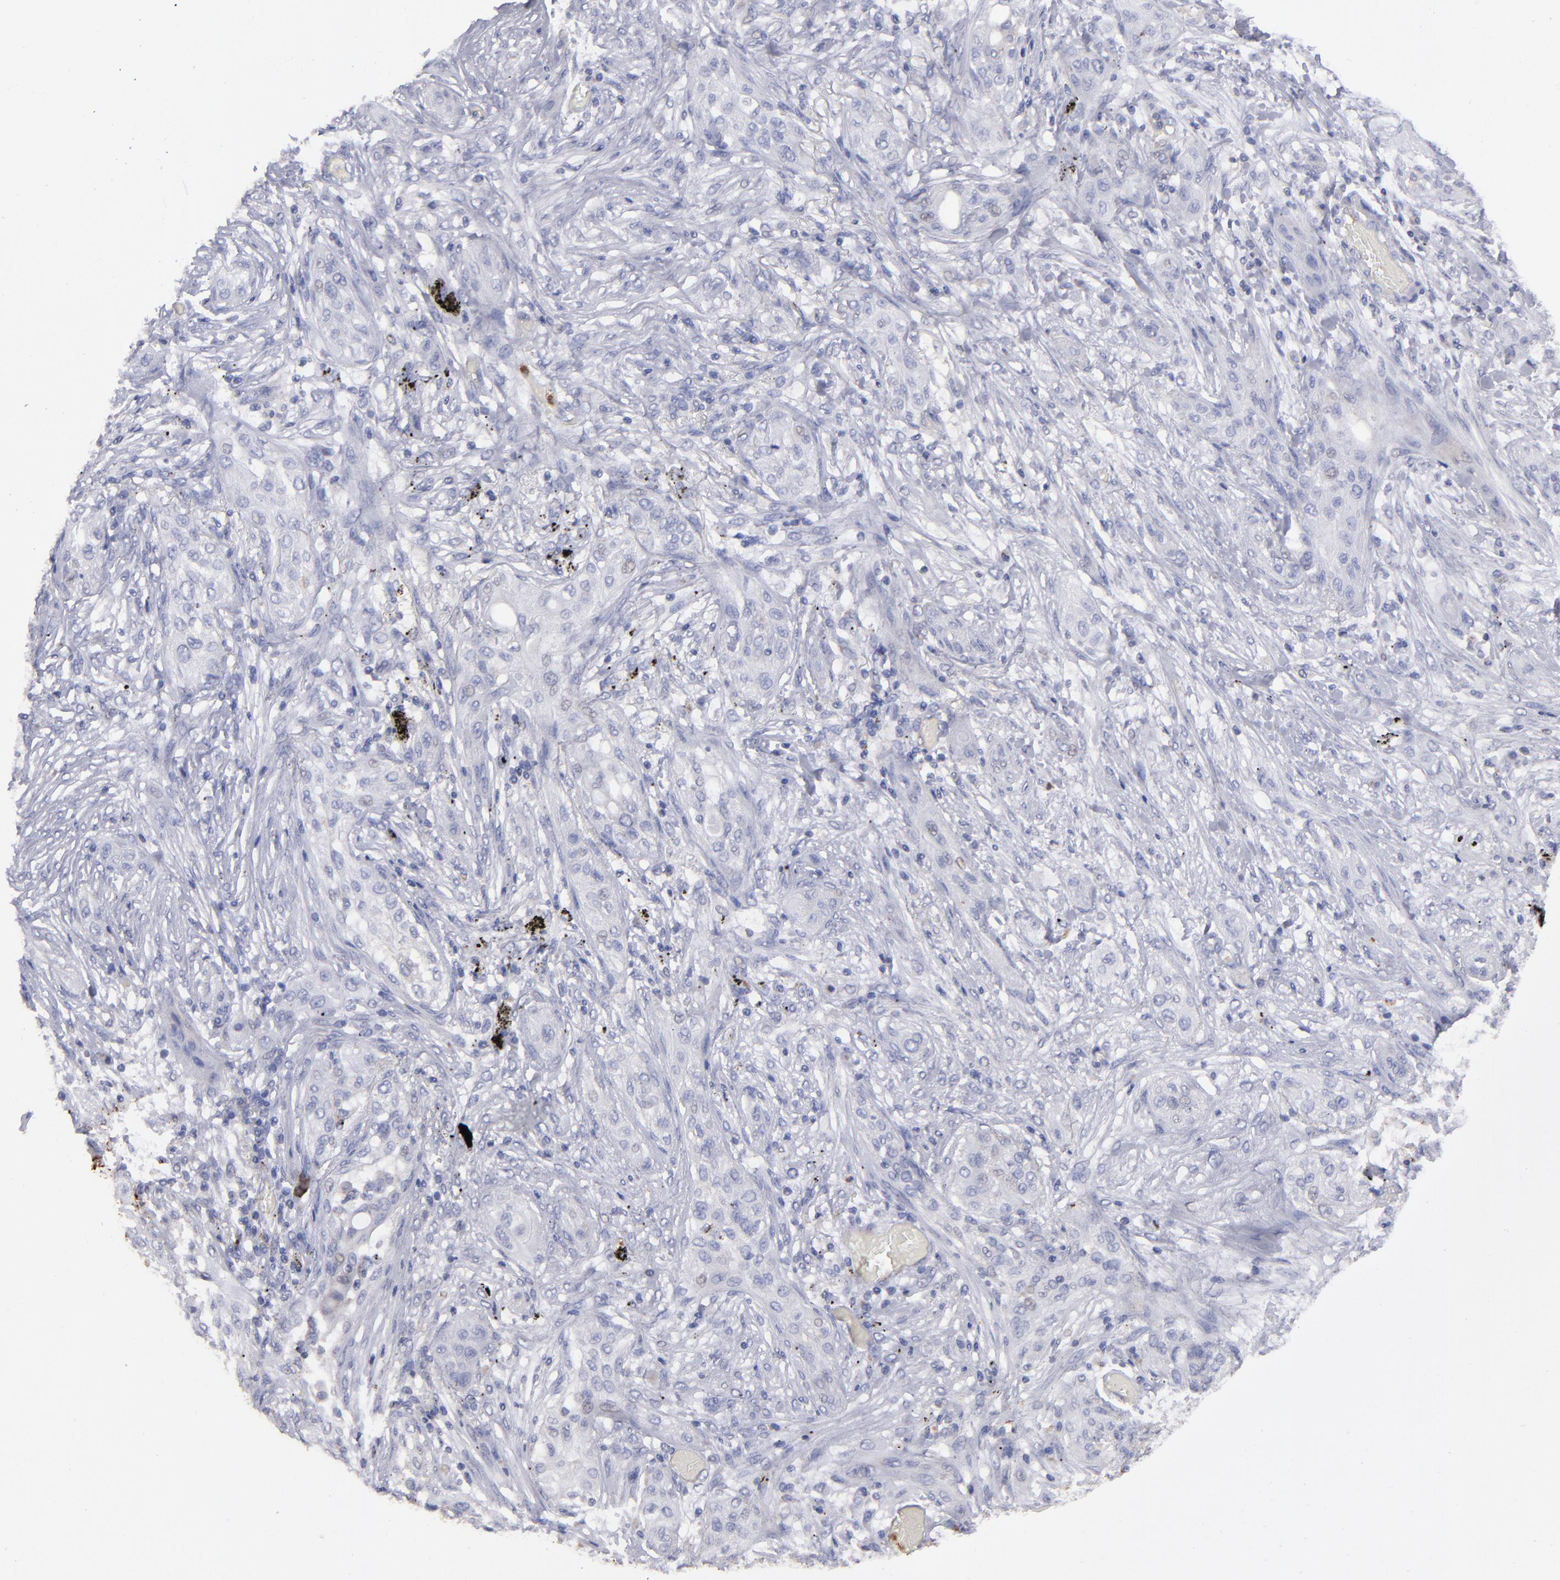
{"staining": {"intensity": "weak", "quantity": "<25%", "location": "cytoplasmic/membranous"}, "tissue": "lung cancer", "cell_type": "Tumor cells", "image_type": "cancer", "snomed": [{"axis": "morphology", "description": "Squamous cell carcinoma, NOS"}, {"axis": "topography", "description": "Lung"}], "caption": "Immunohistochemistry (IHC) of human squamous cell carcinoma (lung) displays no staining in tumor cells.", "gene": "FGR", "patient": {"sex": "female", "age": 47}}